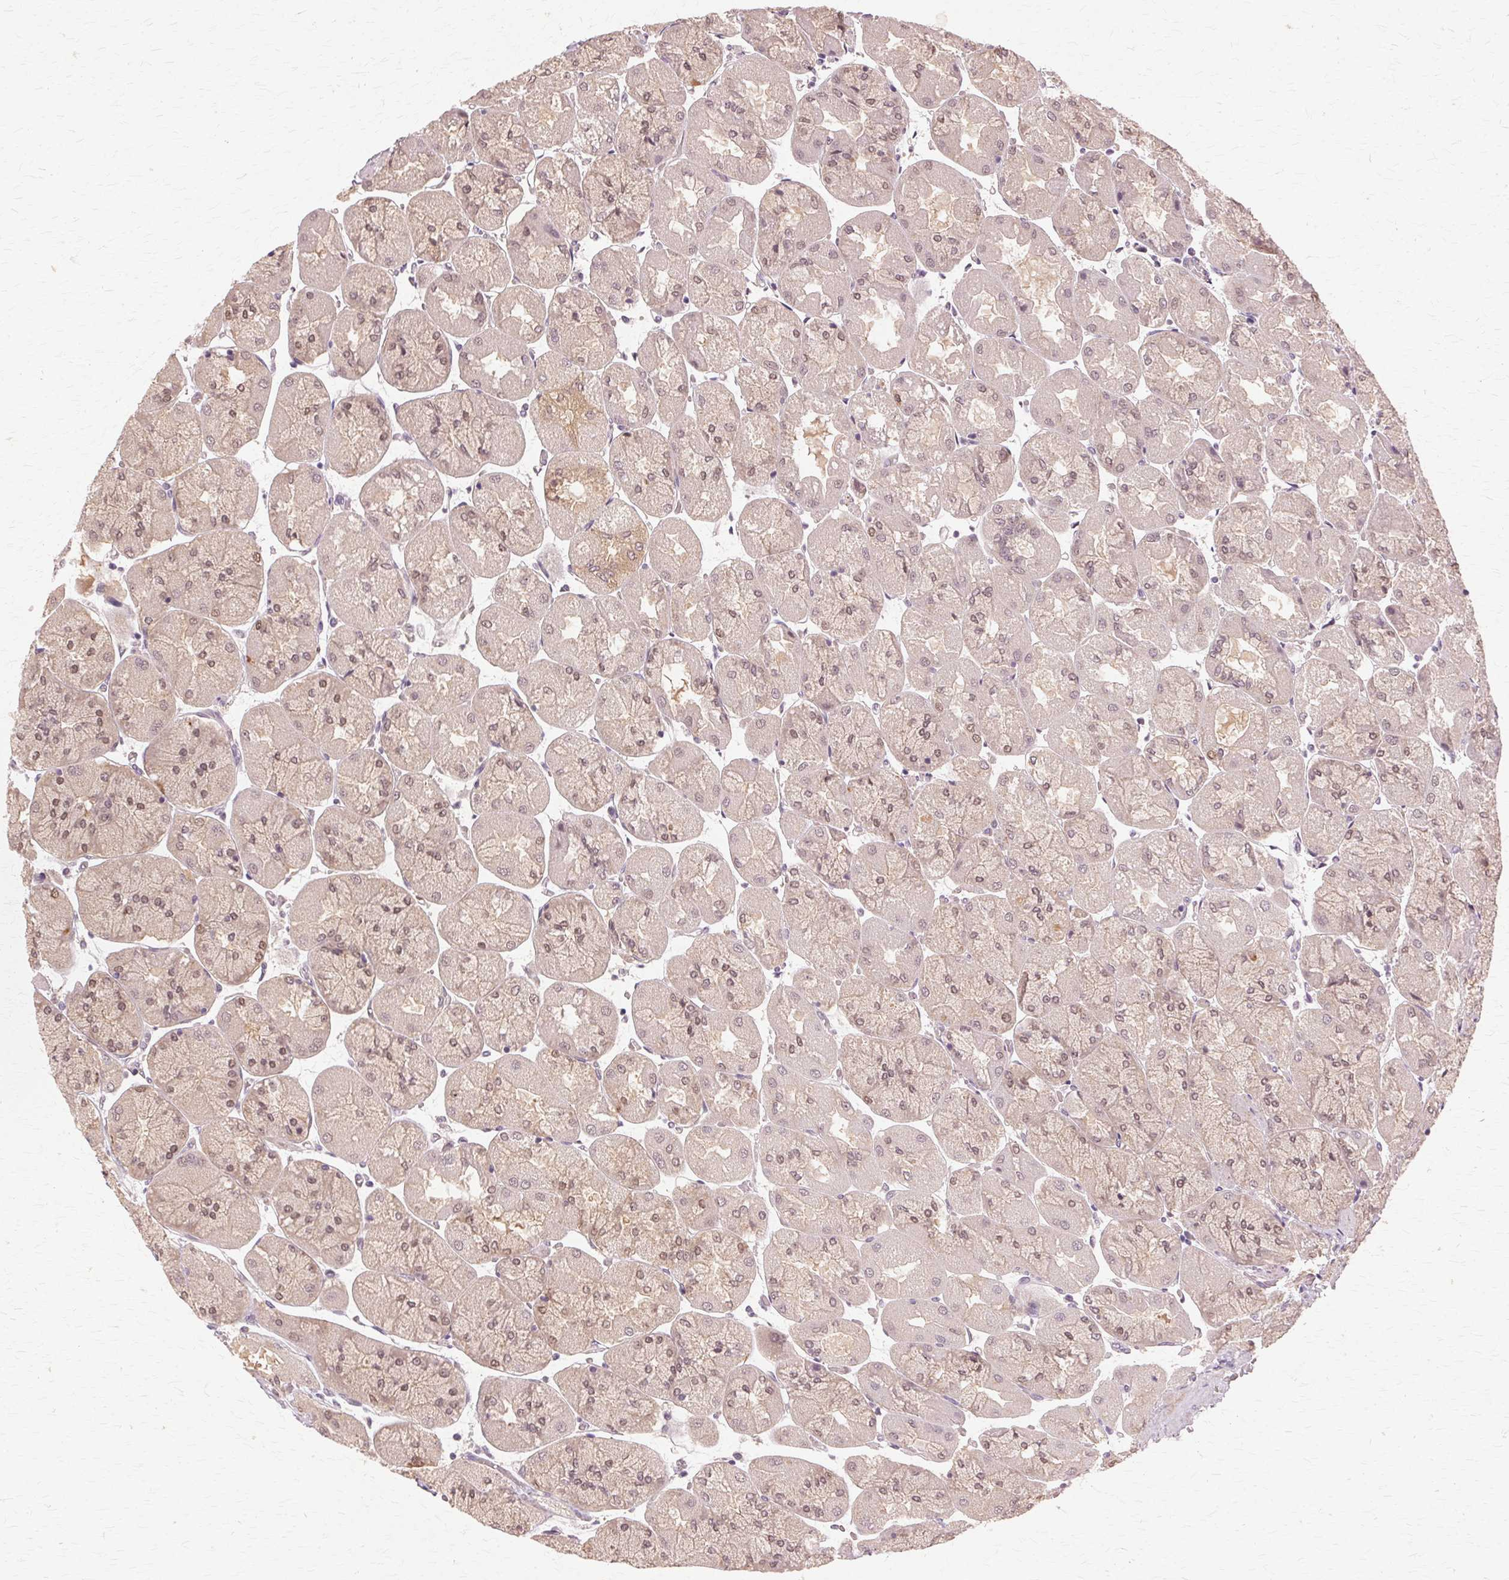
{"staining": {"intensity": "moderate", "quantity": "25%-75%", "location": "cytoplasmic/membranous,nuclear"}, "tissue": "stomach", "cell_type": "Glandular cells", "image_type": "normal", "snomed": [{"axis": "morphology", "description": "Normal tissue, NOS"}, {"axis": "topography", "description": "Stomach"}], "caption": "Immunohistochemical staining of benign stomach demonstrates medium levels of moderate cytoplasmic/membranous,nuclear staining in approximately 25%-75% of glandular cells. (Stains: DAB in brown, nuclei in blue, Microscopy: brightfield microscopy at high magnification).", "gene": "PRMT5", "patient": {"sex": "female", "age": 61}}